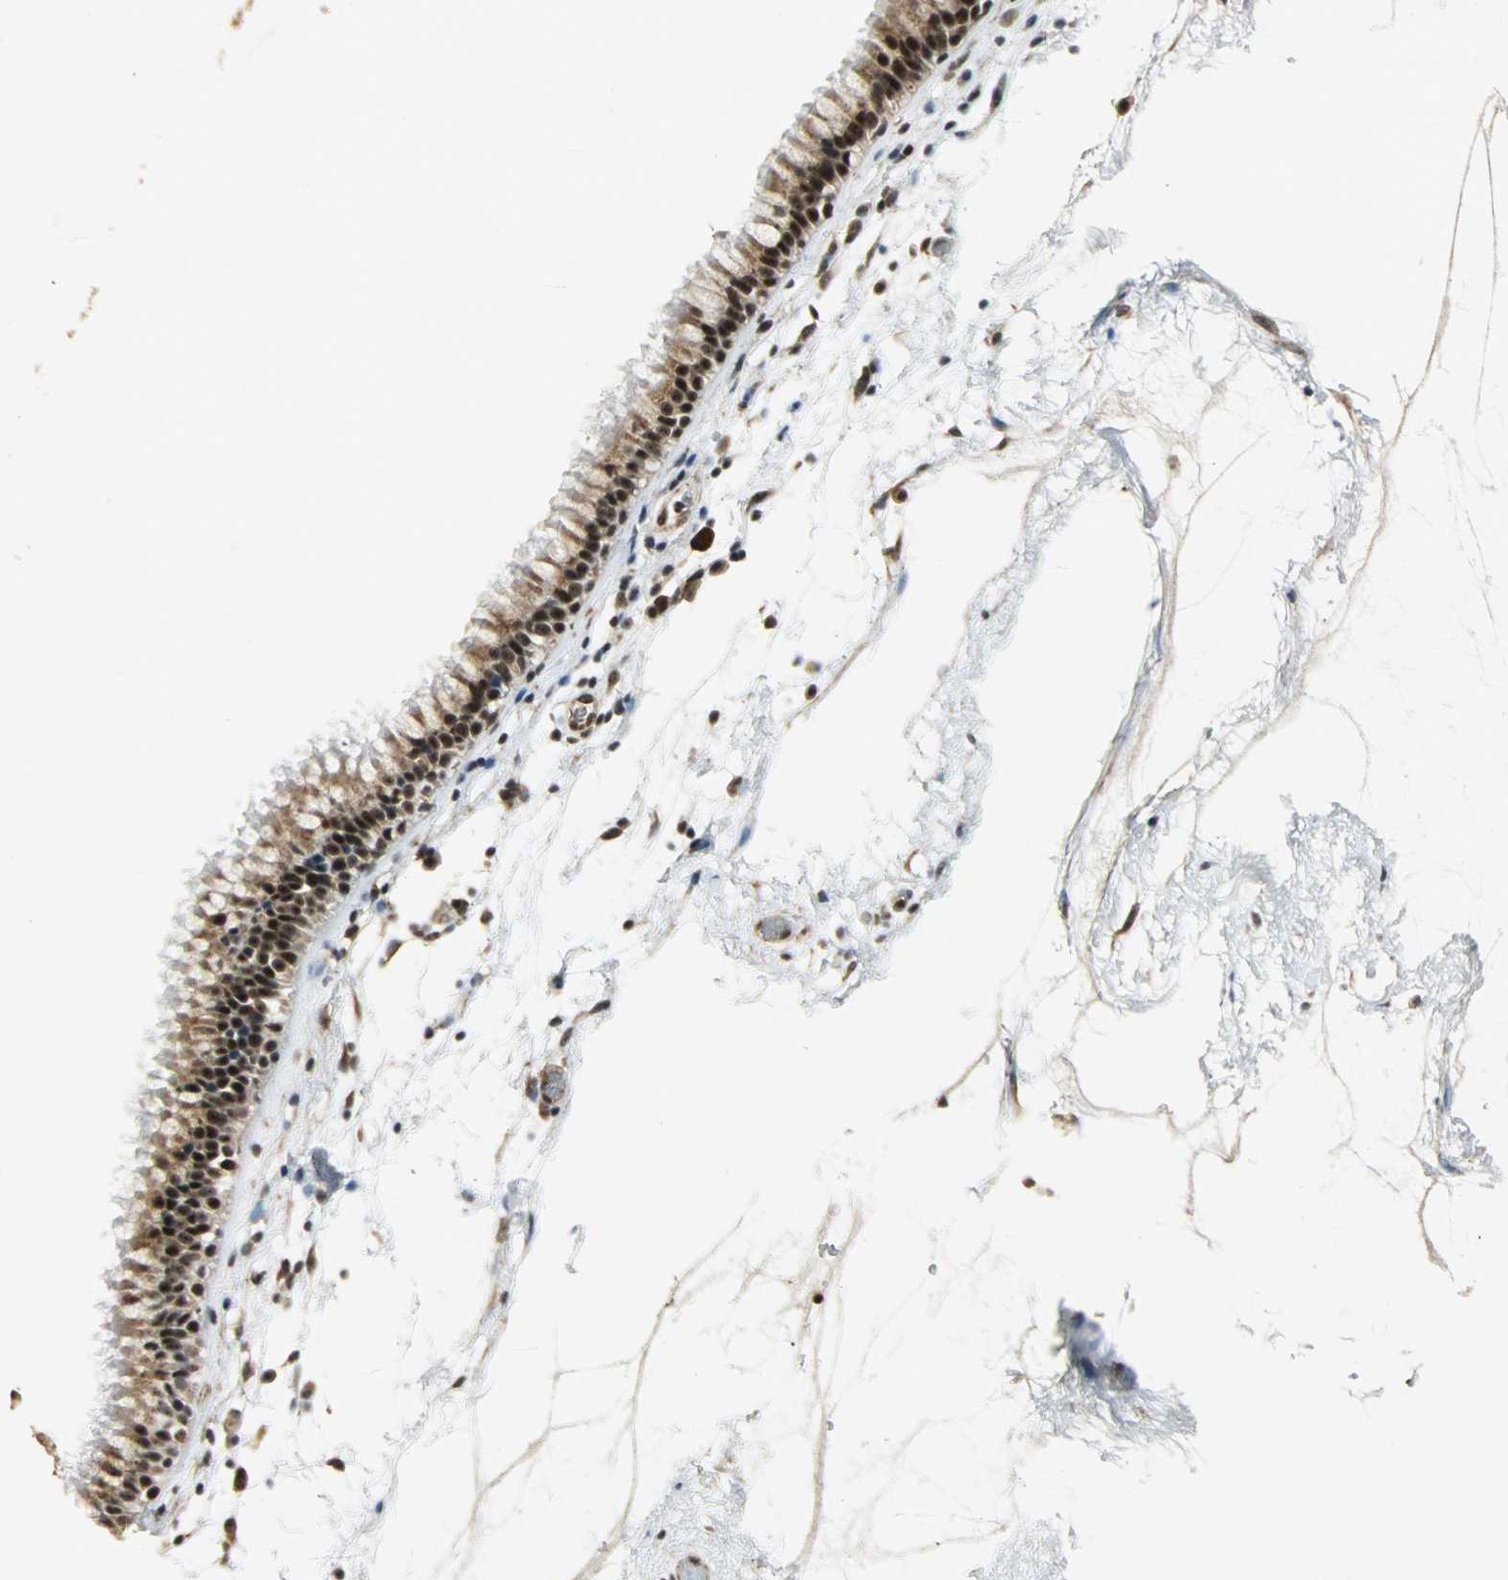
{"staining": {"intensity": "strong", "quantity": ">75%", "location": "nuclear"}, "tissue": "nasopharynx", "cell_type": "Respiratory epithelial cells", "image_type": "normal", "snomed": [{"axis": "morphology", "description": "Normal tissue, NOS"}, {"axis": "morphology", "description": "Inflammation, NOS"}, {"axis": "topography", "description": "Nasopharynx"}], "caption": "Immunohistochemistry image of normal nasopharynx: human nasopharynx stained using immunohistochemistry displays high levels of strong protein expression localized specifically in the nuclear of respiratory epithelial cells, appearing as a nuclear brown color.", "gene": "MED4", "patient": {"sex": "male", "age": 48}}